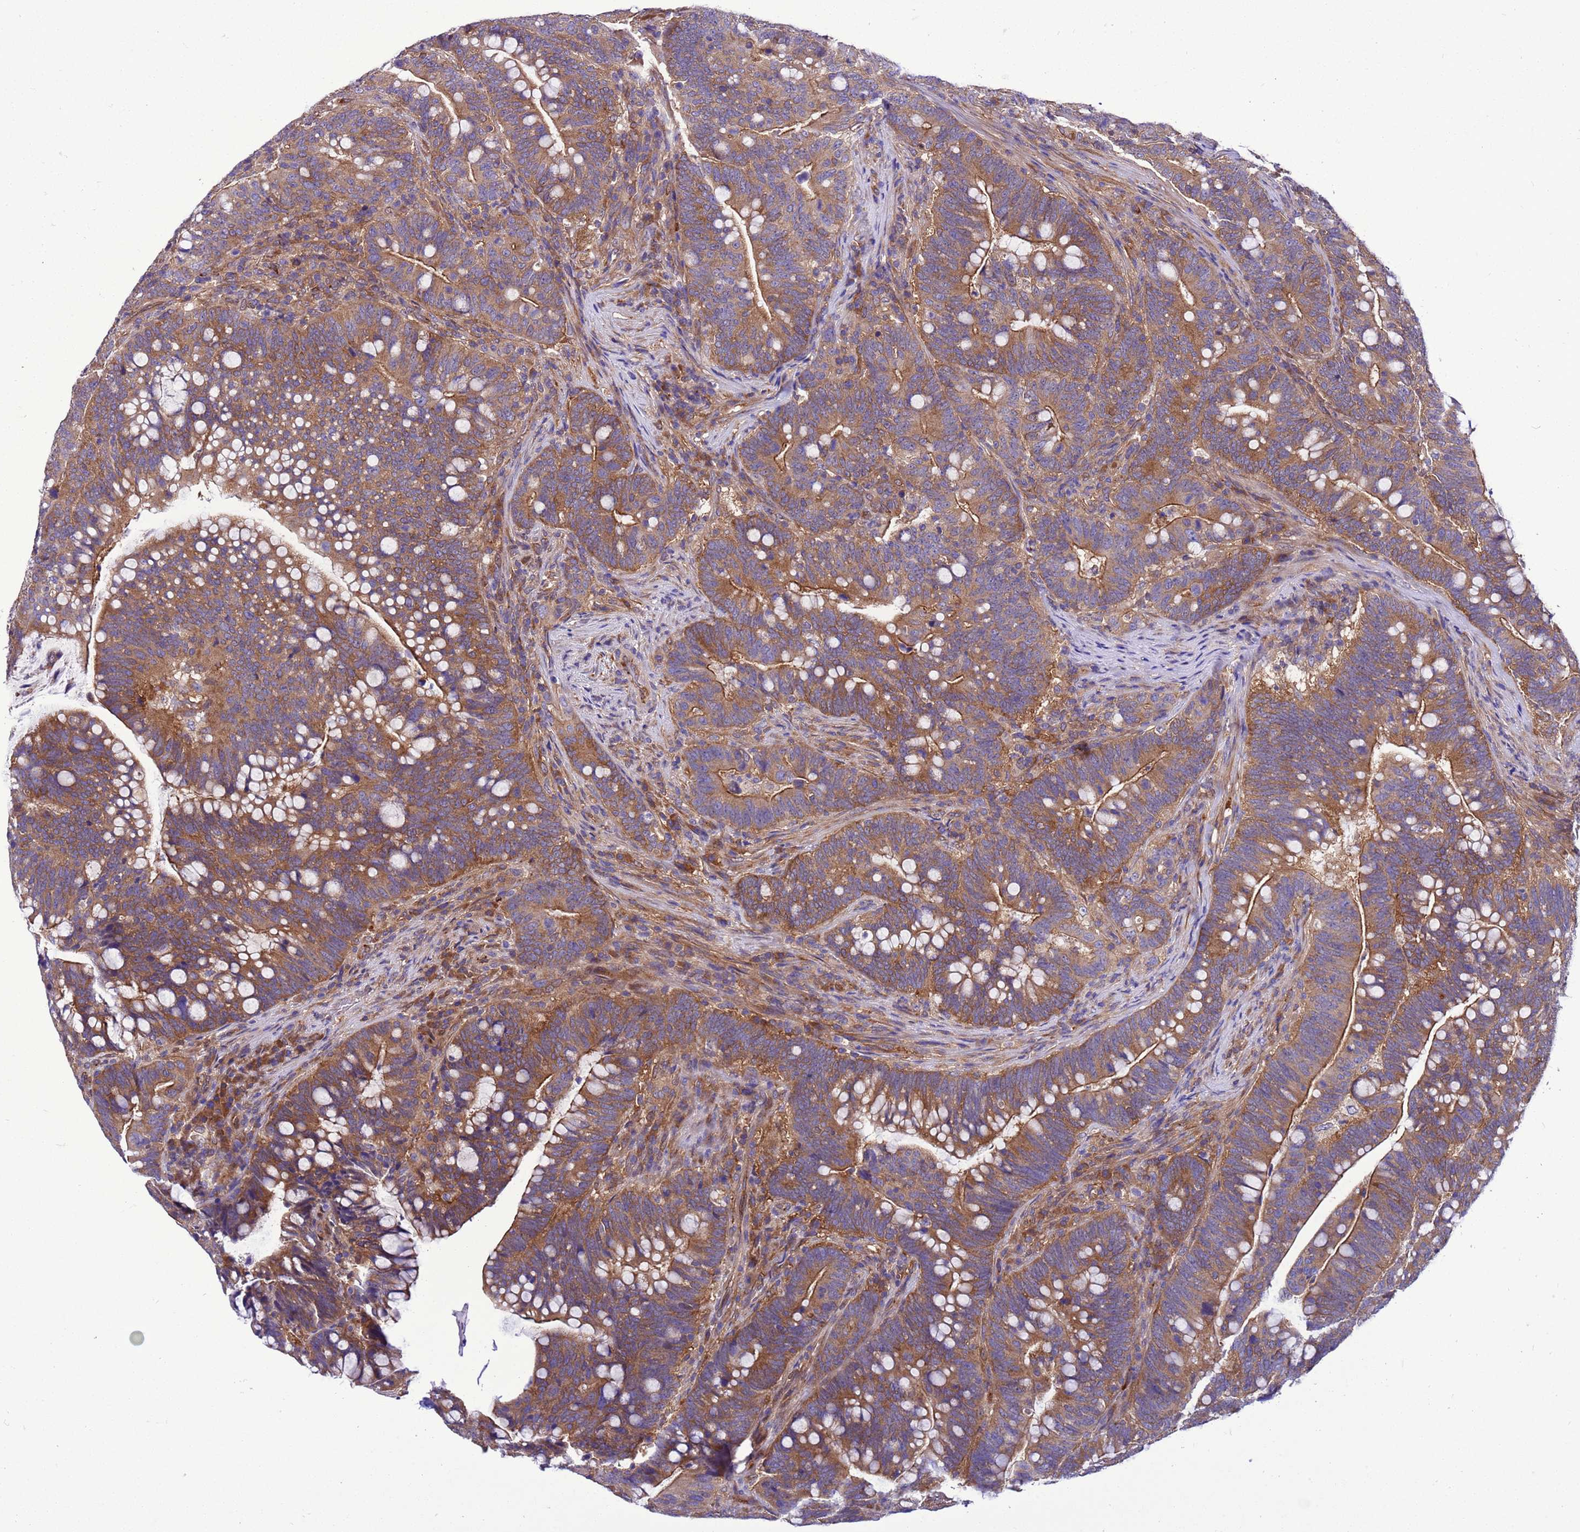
{"staining": {"intensity": "moderate", "quantity": ">75%", "location": "cytoplasmic/membranous"}, "tissue": "colorectal cancer", "cell_type": "Tumor cells", "image_type": "cancer", "snomed": [{"axis": "morphology", "description": "Normal tissue, NOS"}, {"axis": "morphology", "description": "Adenocarcinoma, NOS"}, {"axis": "topography", "description": "Colon"}], "caption": "About >75% of tumor cells in human adenocarcinoma (colorectal) exhibit moderate cytoplasmic/membranous protein positivity as visualized by brown immunohistochemical staining.", "gene": "RABEP2", "patient": {"sex": "female", "age": 66}}